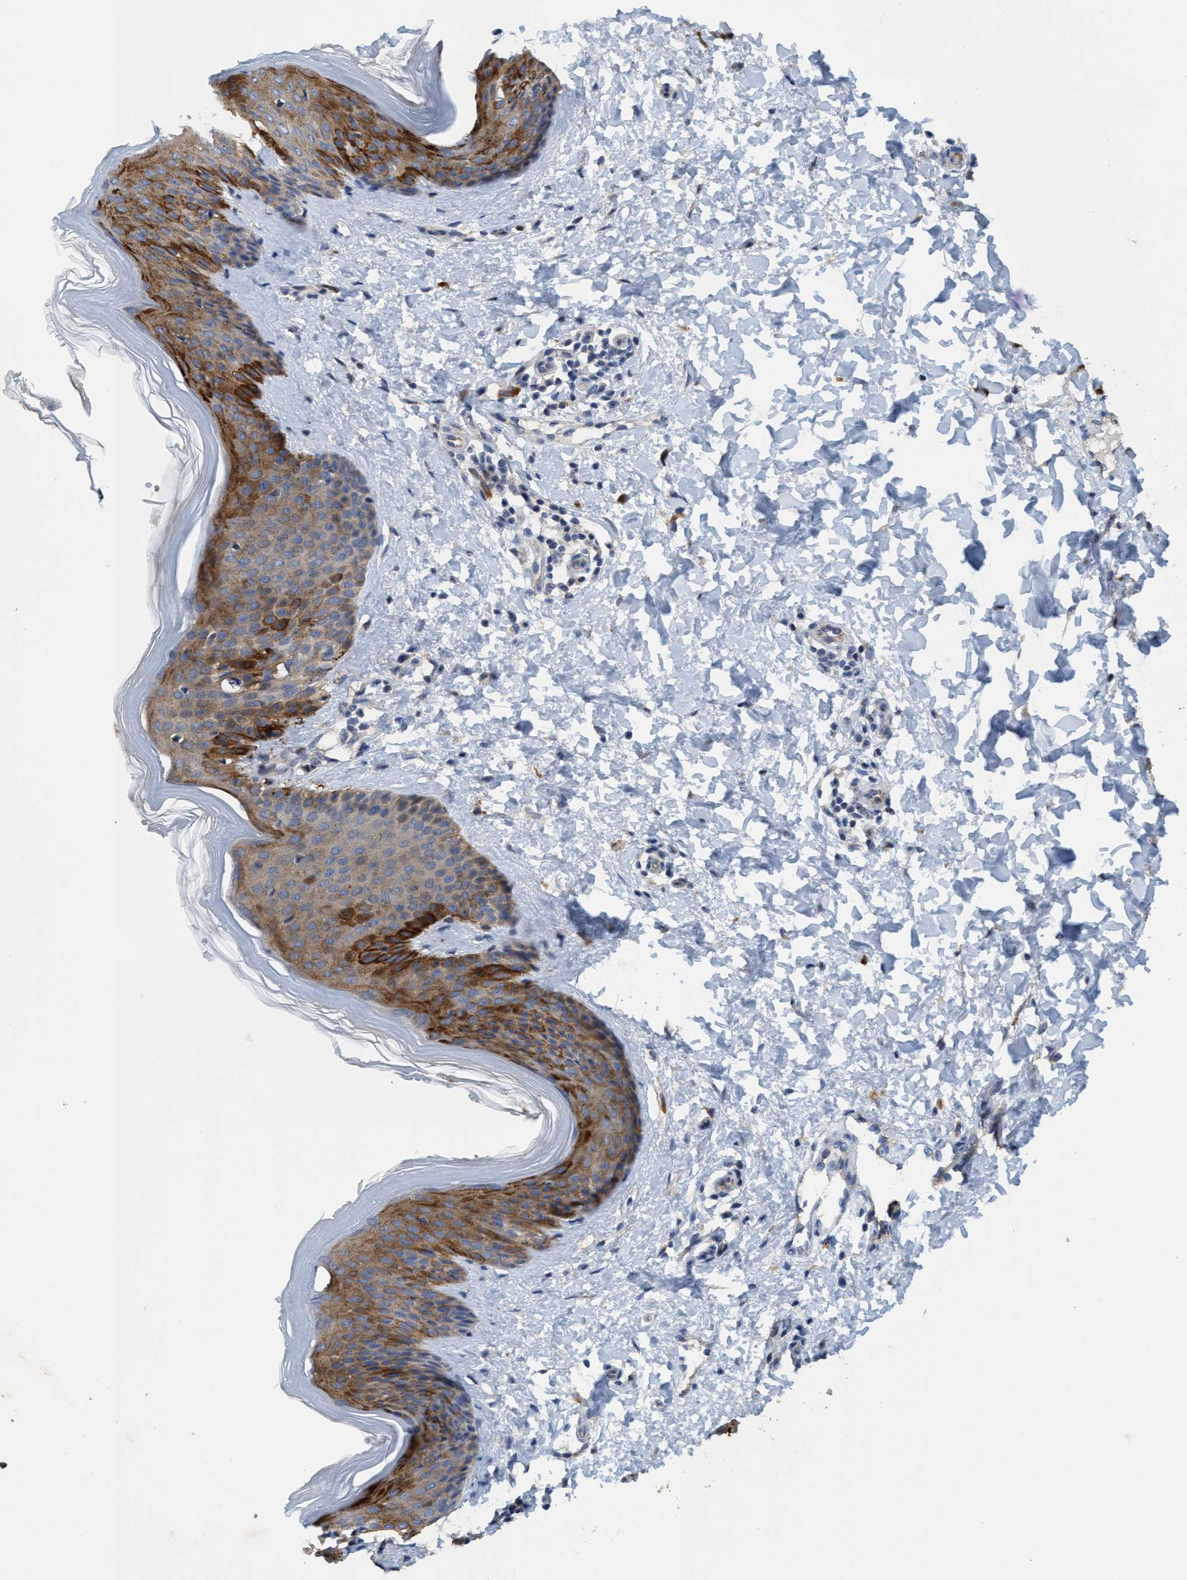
{"staining": {"intensity": "negative", "quantity": "none", "location": "none"}, "tissue": "skin", "cell_type": "Fibroblasts", "image_type": "normal", "snomed": [{"axis": "morphology", "description": "Normal tissue, NOS"}, {"axis": "morphology", "description": "Malignant melanoma, Metastatic site"}, {"axis": "topography", "description": "Skin"}], "caption": "DAB immunohistochemical staining of unremarkable human skin displays no significant positivity in fibroblasts. Nuclei are stained in blue.", "gene": "SEMA4D", "patient": {"sex": "male", "age": 41}}